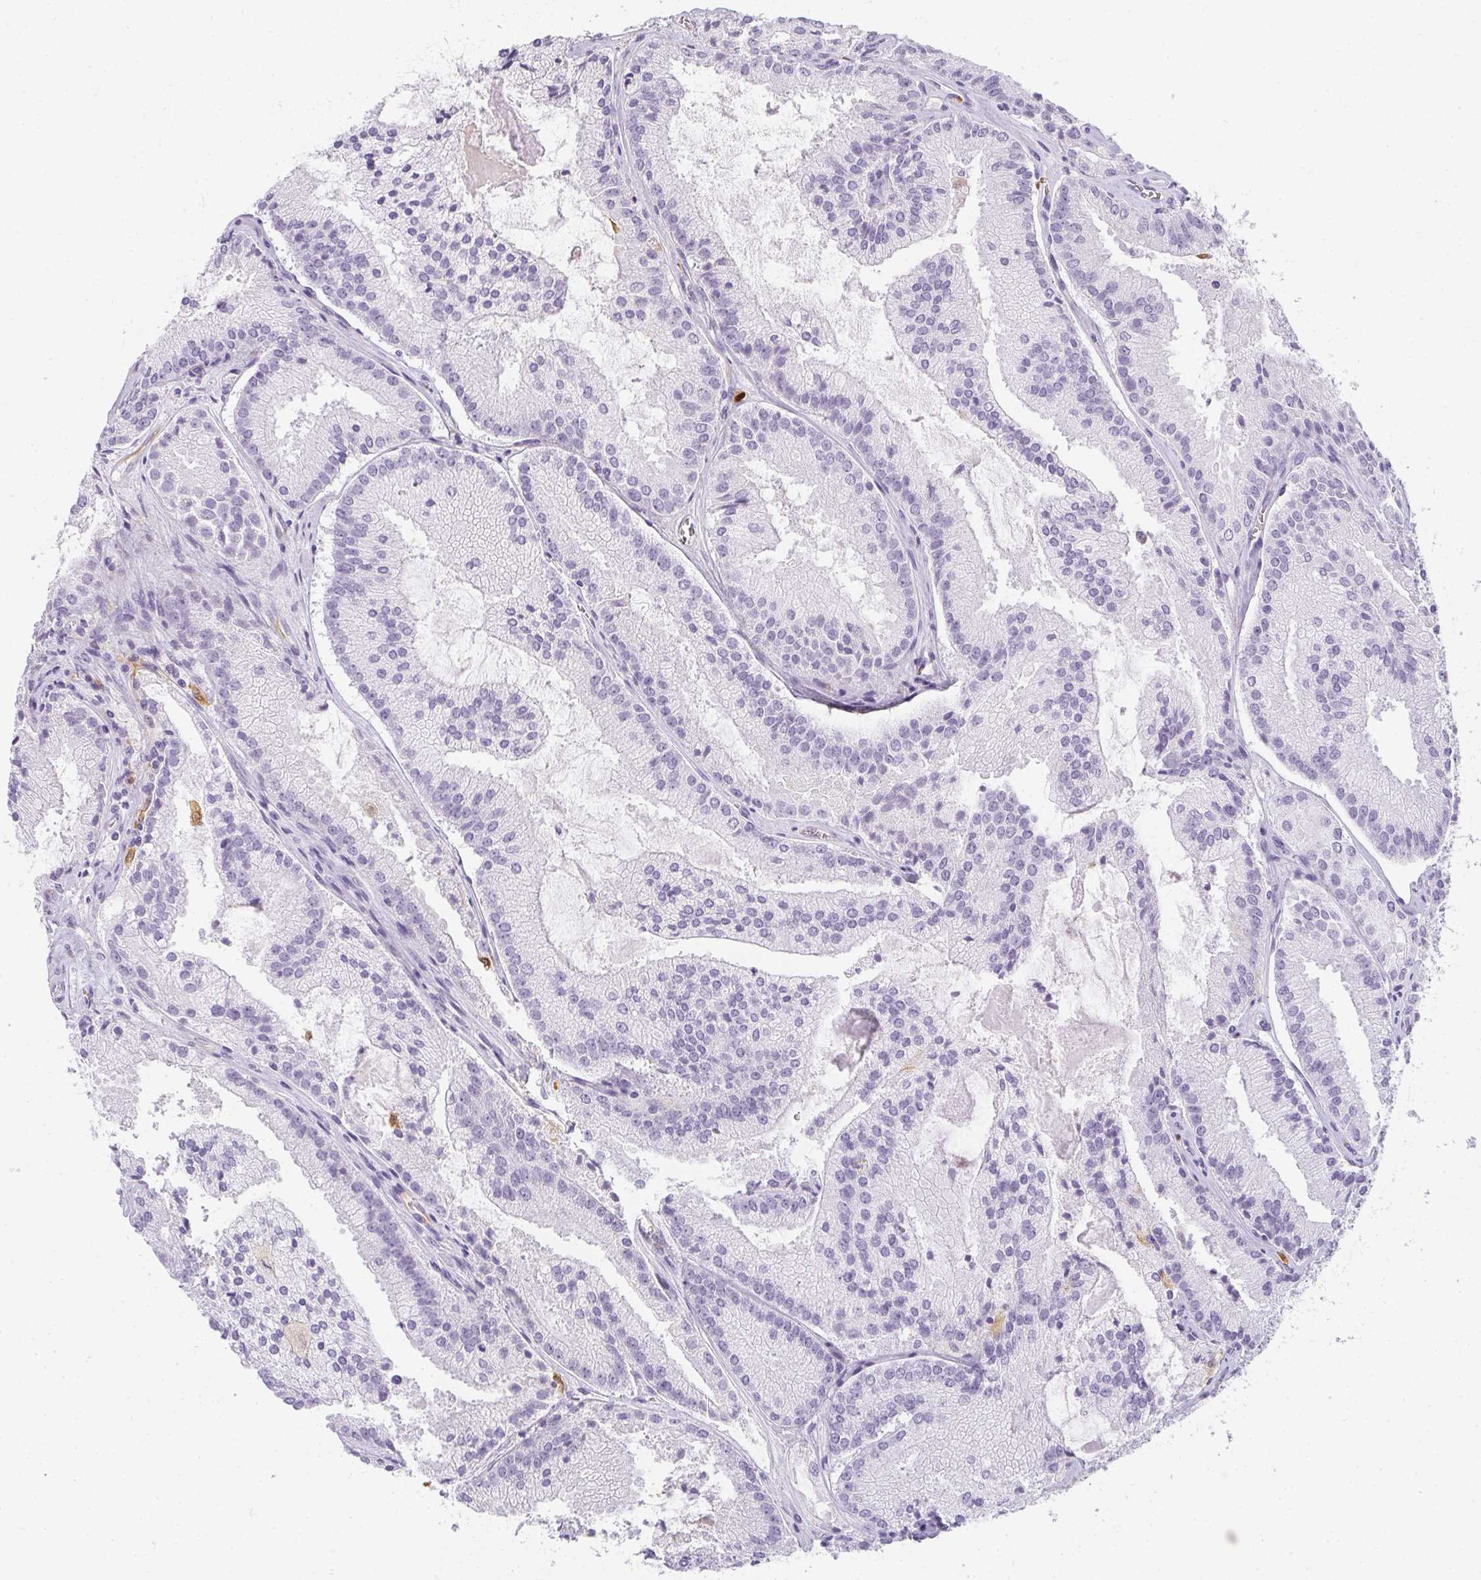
{"staining": {"intensity": "negative", "quantity": "none", "location": "none"}, "tissue": "prostate cancer", "cell_type": "Tumor cells", "image_type": "cancer", "snomed": [{"axis": "morphology", "description": "Adenocarcinoma, High grade"}, {"axis": "topography", "description": "Prostate"}], "caption": "DAB (3,3'-diaminobenzidine) immunohistochemical staining of human prostate cancer displays no significant expression in tumor cells.", "gene": "HK3", "patient": {"sex": "male", "age": 73}}